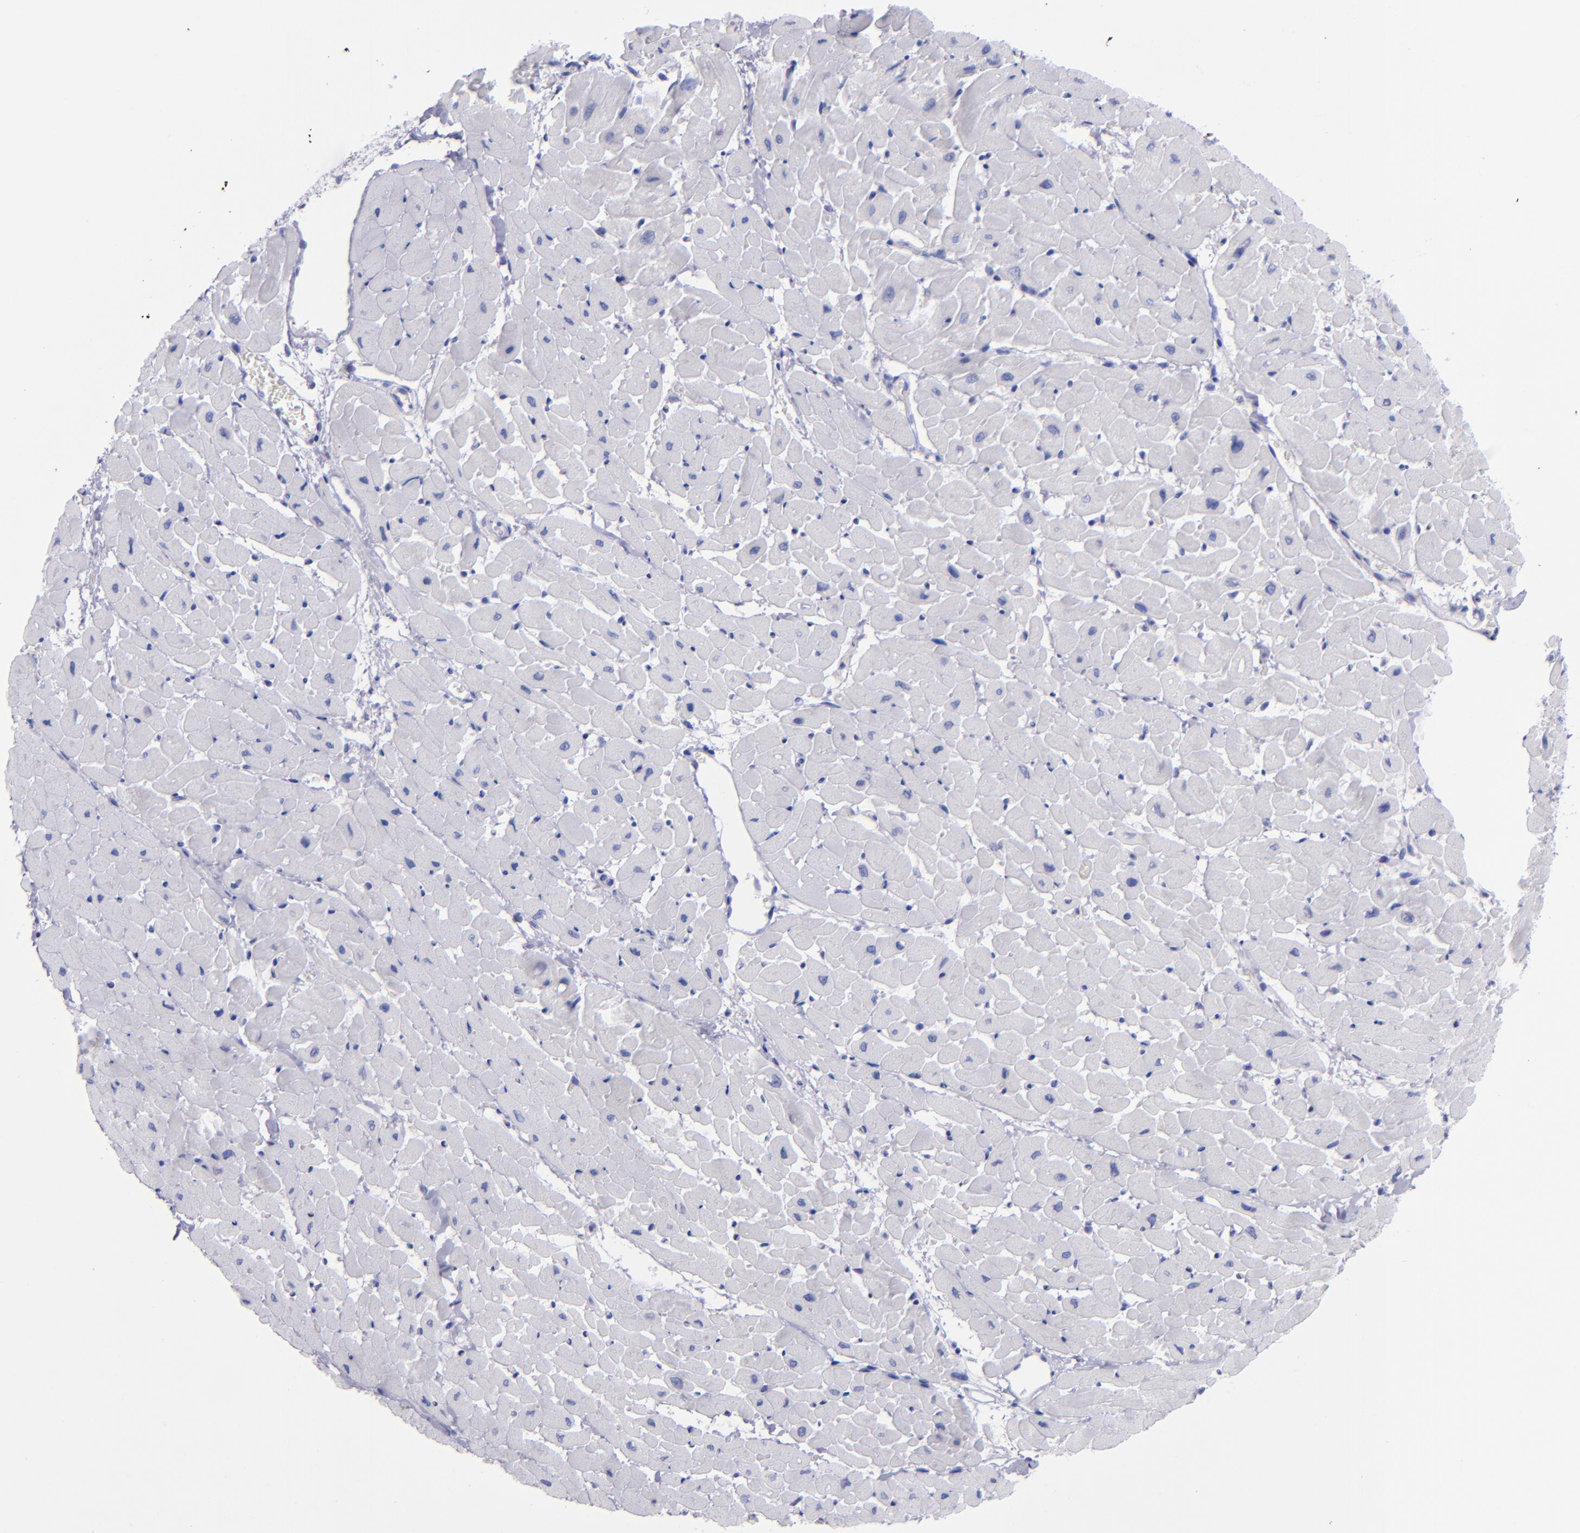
{"staining": {"intensity": "negative", "quantity": "none", "location": "none"}, "tissue": "heart muscle", "cell_type": "Cardiomyocytes", "image_type": "normal", "snomed": [{"axis": "morphology", "description": "Normal tissue, NOS"}, {"axis": "topography", "description": "Heart"}], "caption": "This is a photomicrograph of immunohistochemistry staining of unremarkable heart muscle, which shows no staining in cardiomyocytes. Brightfield microscopy of immunohistochemistry stained with DAB (brown) and hematoxylin (blue), captured at high magnification.", "gene": "CD37", "patient": {"sex": "male", "age": 45}}